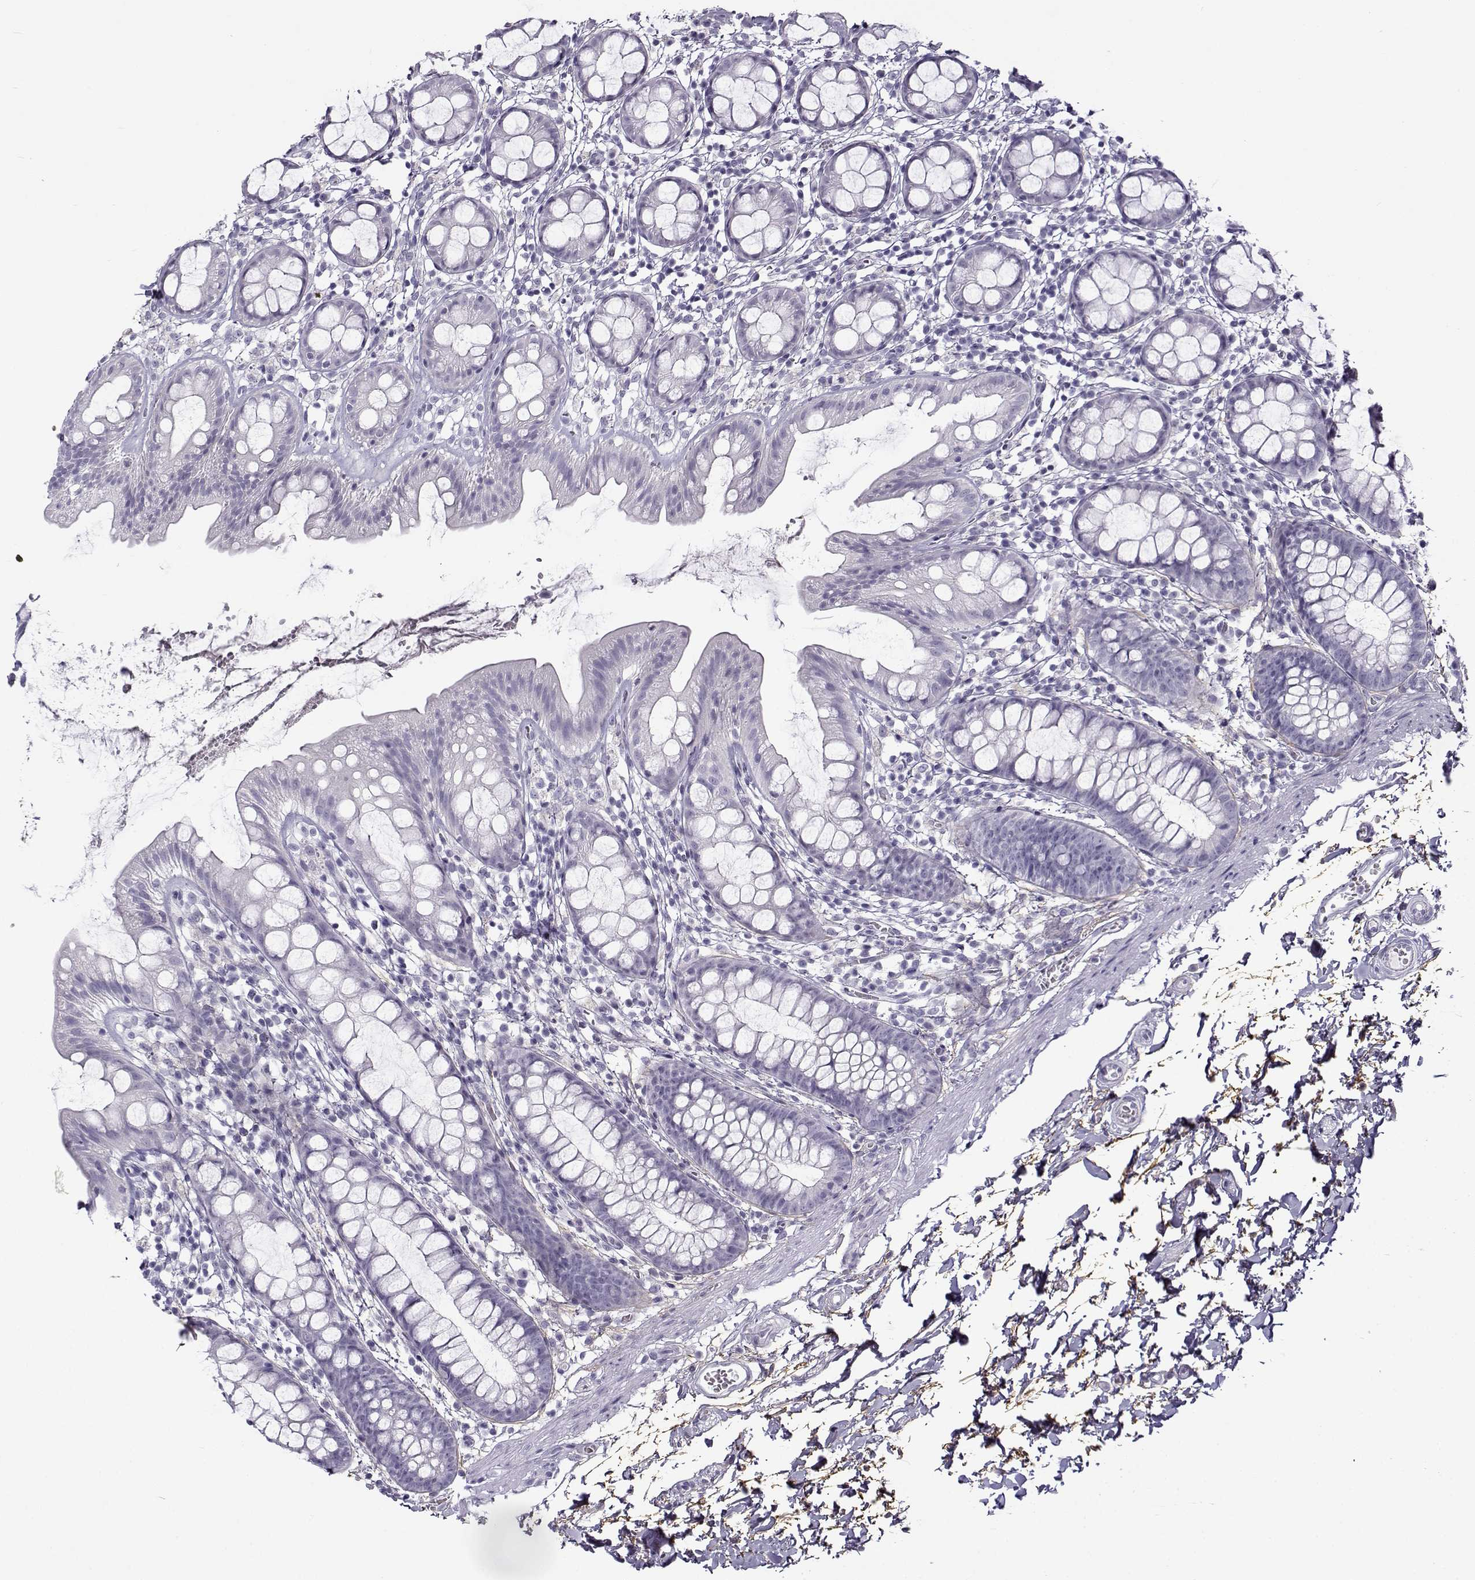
{"staining": {"intensity": "negative", "quantity": "none", "location": "none"}, "tissue": "rectum", "cell_type": "Glandular cells", "image_type": "normal", "snomed": [{"axis": "morphology", "description": "Normal tissue, NOS"}, {"axis": "topography", "description": "Rectum"}], "caption": "Rectum was stained to show a protein in brown. There is no significant positivity in glandular cells. (DAB IHC visualized using brightfield microscopy, high magnification).", "gene": "GTSF1L", "patient": {"sex": "male", "age": 57}}